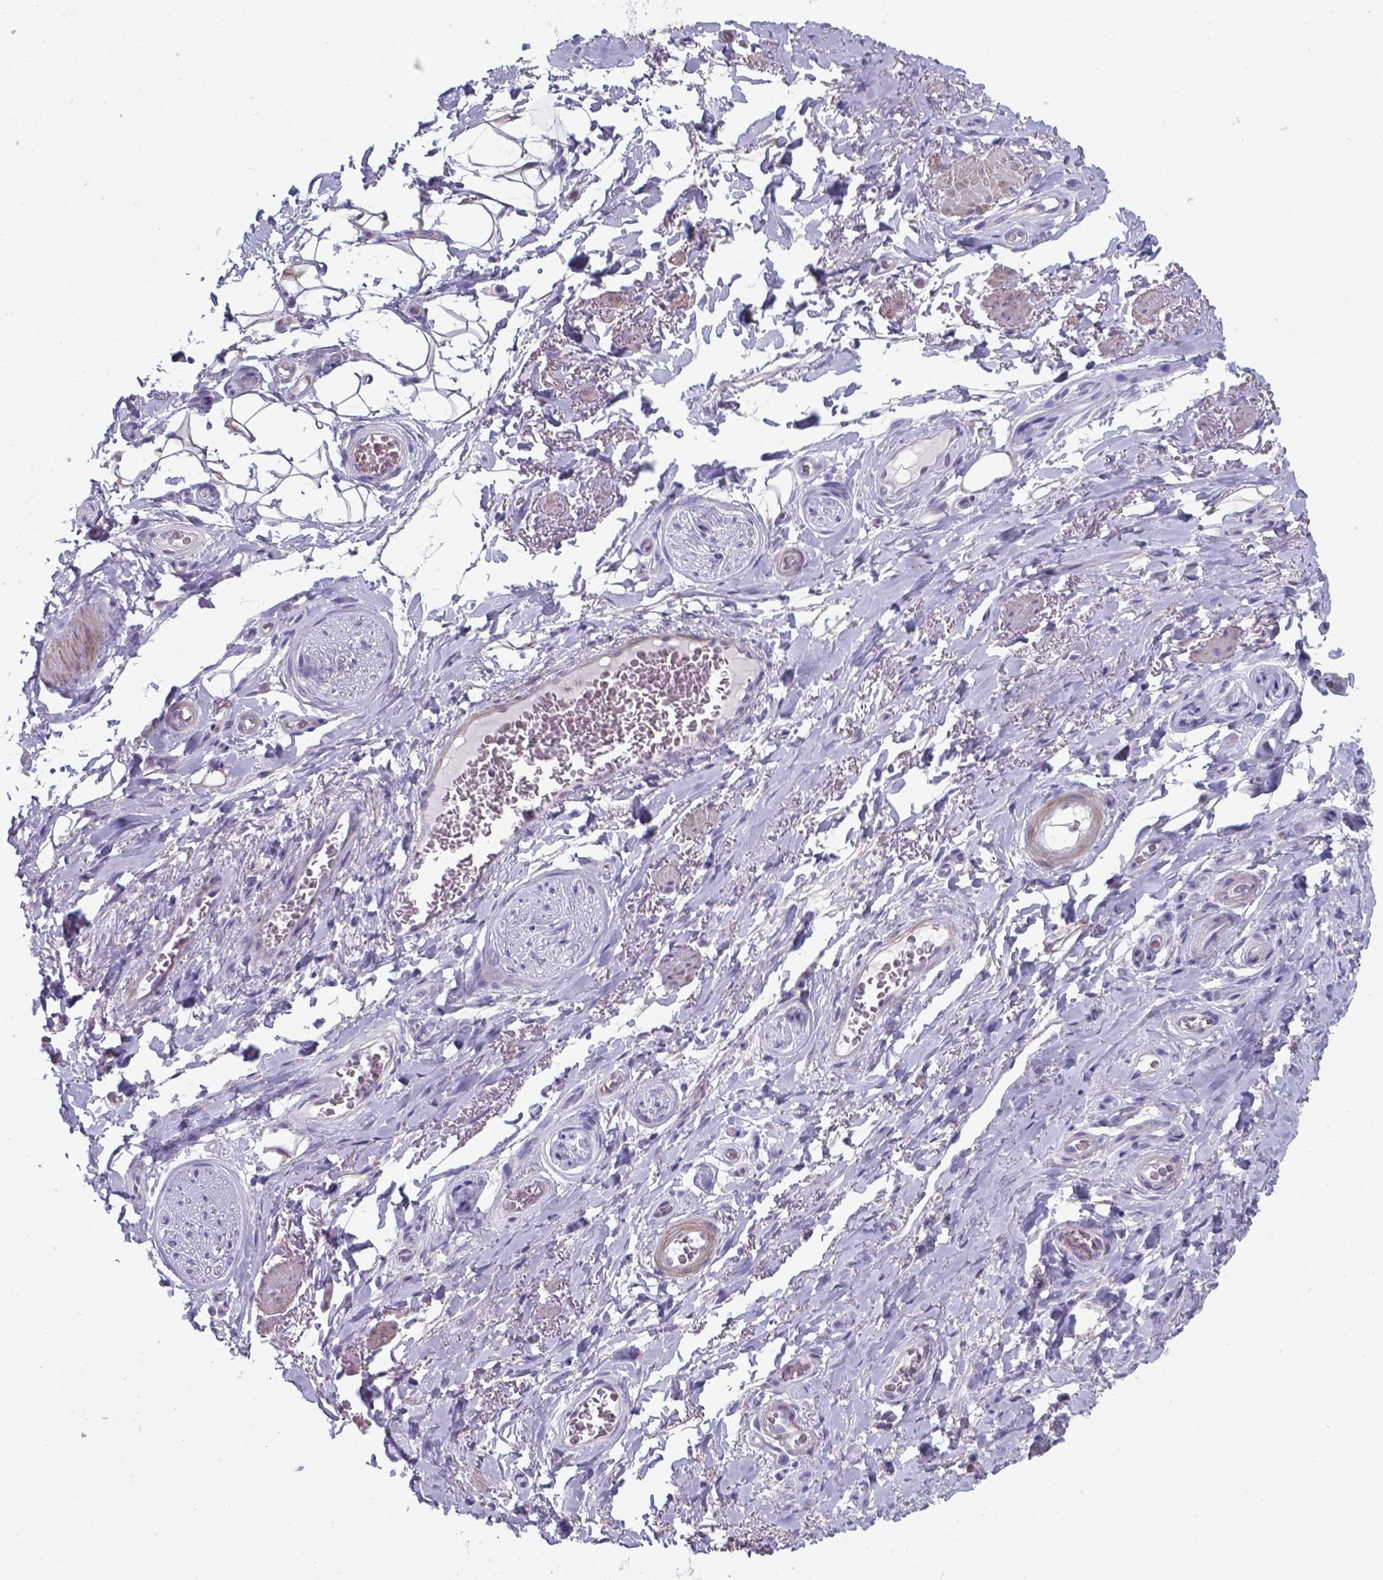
{"staining": {"intensity": "negative", "quantity": "none", "location": "none"}, "tissue": "adipose tissue", "cell_type": "Adipocytes", "image_type": "normal", "snomed": [{"axis": "morphology", "description": "Normal tissue, NOS"}, {"axis": "topography", "description": "Anal"}, {"axis": "topography", "description": "Peripheral nerve tissue"}], "caption": "The histopathology image displays no staining of adipocytes in unremarkable adipose tissue.", "gene": "AP5B1", "patient": {"sex": "male", "age": 53}}